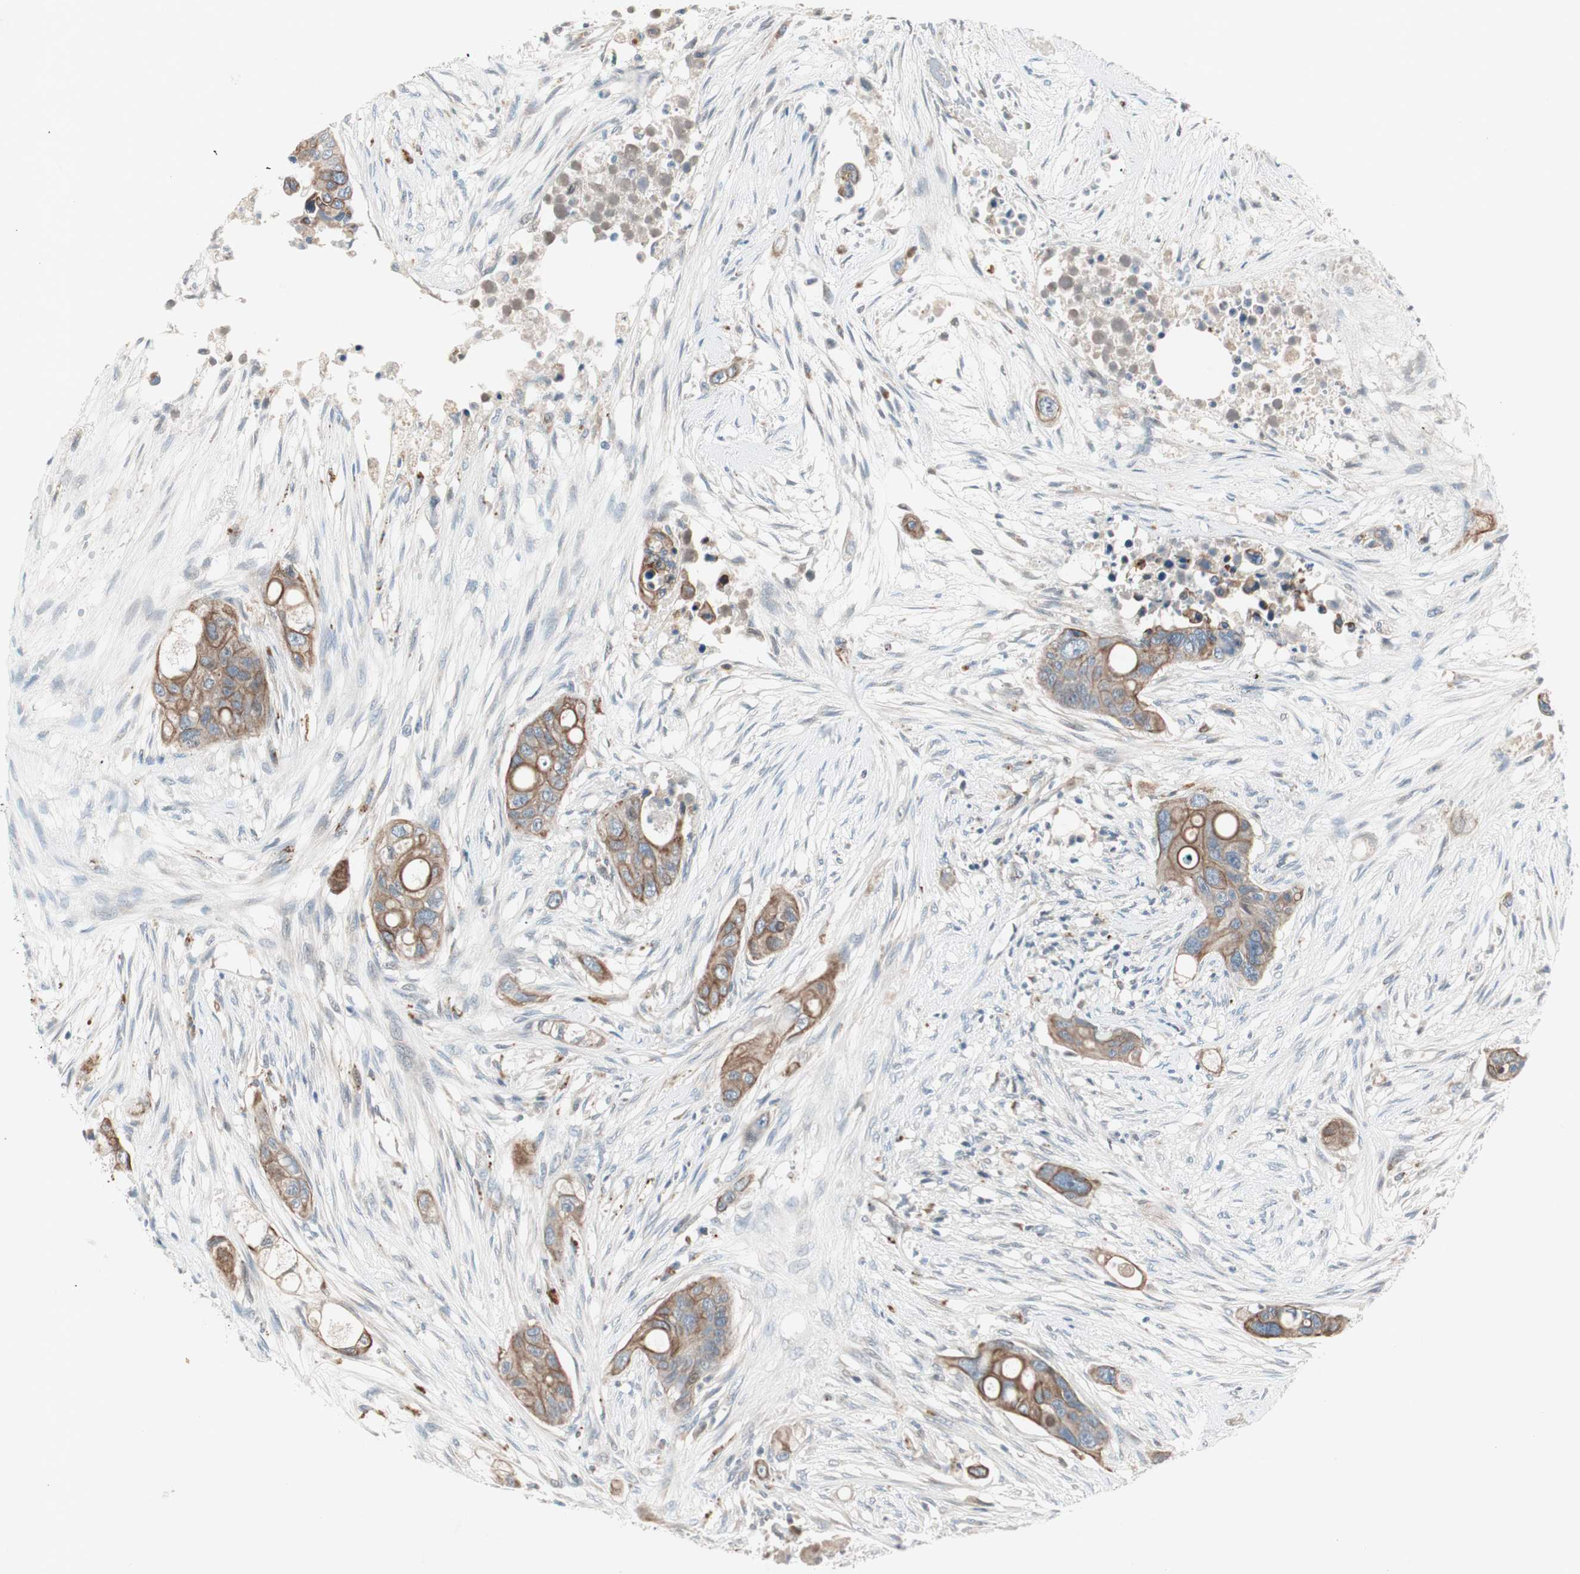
{"staining": {"intensity": "moderate", "quantity": ">75%", "location": "cytoplasmic/membranous"}, "tissue": "colorectal cancer", "cell_type": "Tumor cells", "image_type": "cancer", "snomed": [{"axis": "morphology", "description": "Adenocarcinoma, NOS"}, {"axis": "topography", "description": "Colon"}], "caption": "Tumor cells show medium levels of moderate cytoplasmic/membranous positivity in approximately >75% of cells in colorectal cancer.", "gene": "FGFR4", "patient": {"sex": "female", "age": 57}}